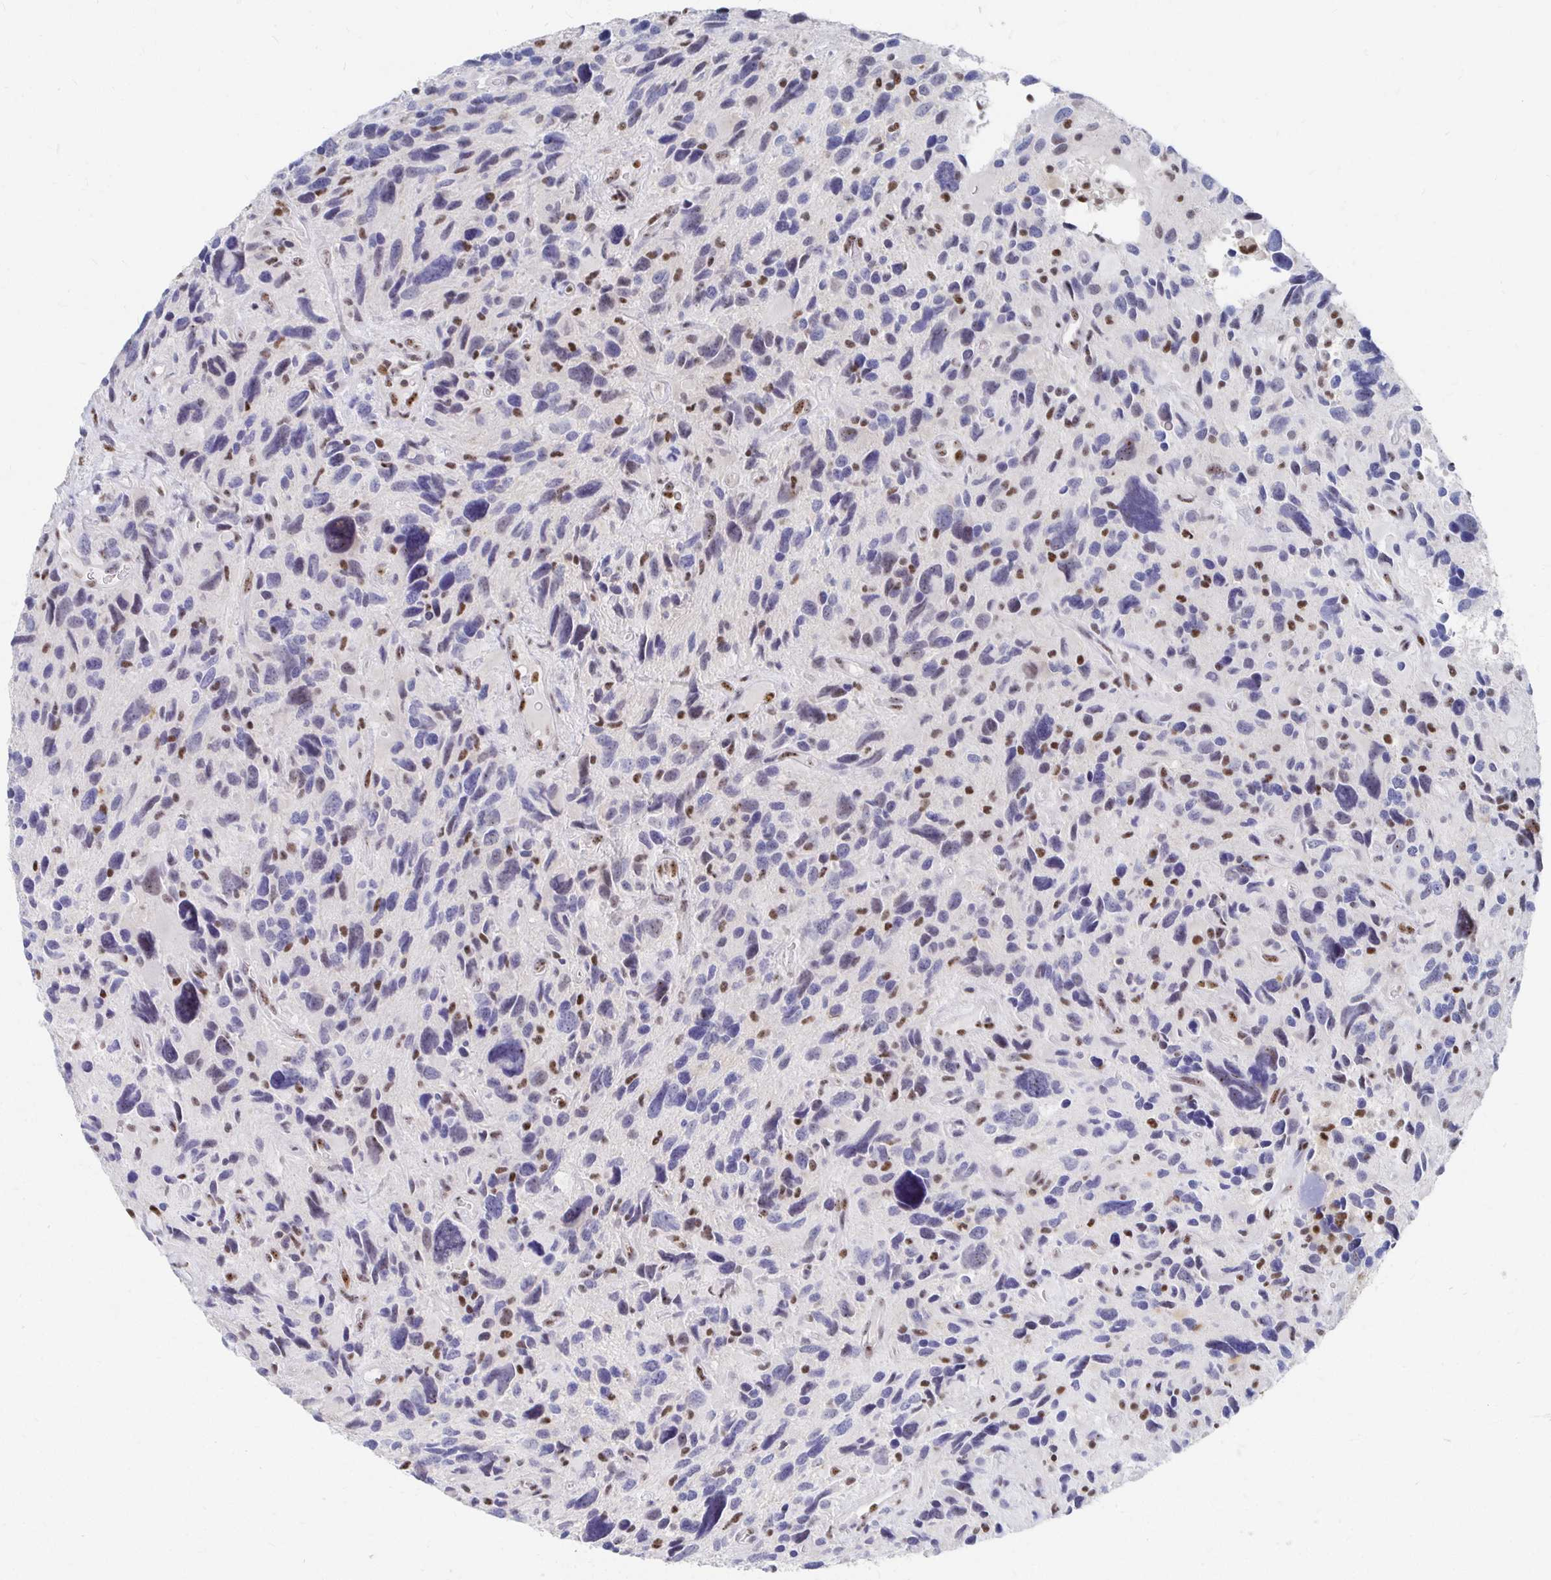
{"staining": {"intensity": "negative", "quantity": "none", "location": "none"}, "tissue": "glioma", "cell_type": "Tumor cells", "image_type": "cancer", "snomed": [{"axis": "morphology", "description": "Glioma, malignant, High grade"}, {"axis": "topography", "description": "Brain"}], "caption": "Glioma stained for a protein using IHC demonstrates no expression tumor cells.", "gene": "CLIC3", "patient": {"sex": "male", "age": 46}}